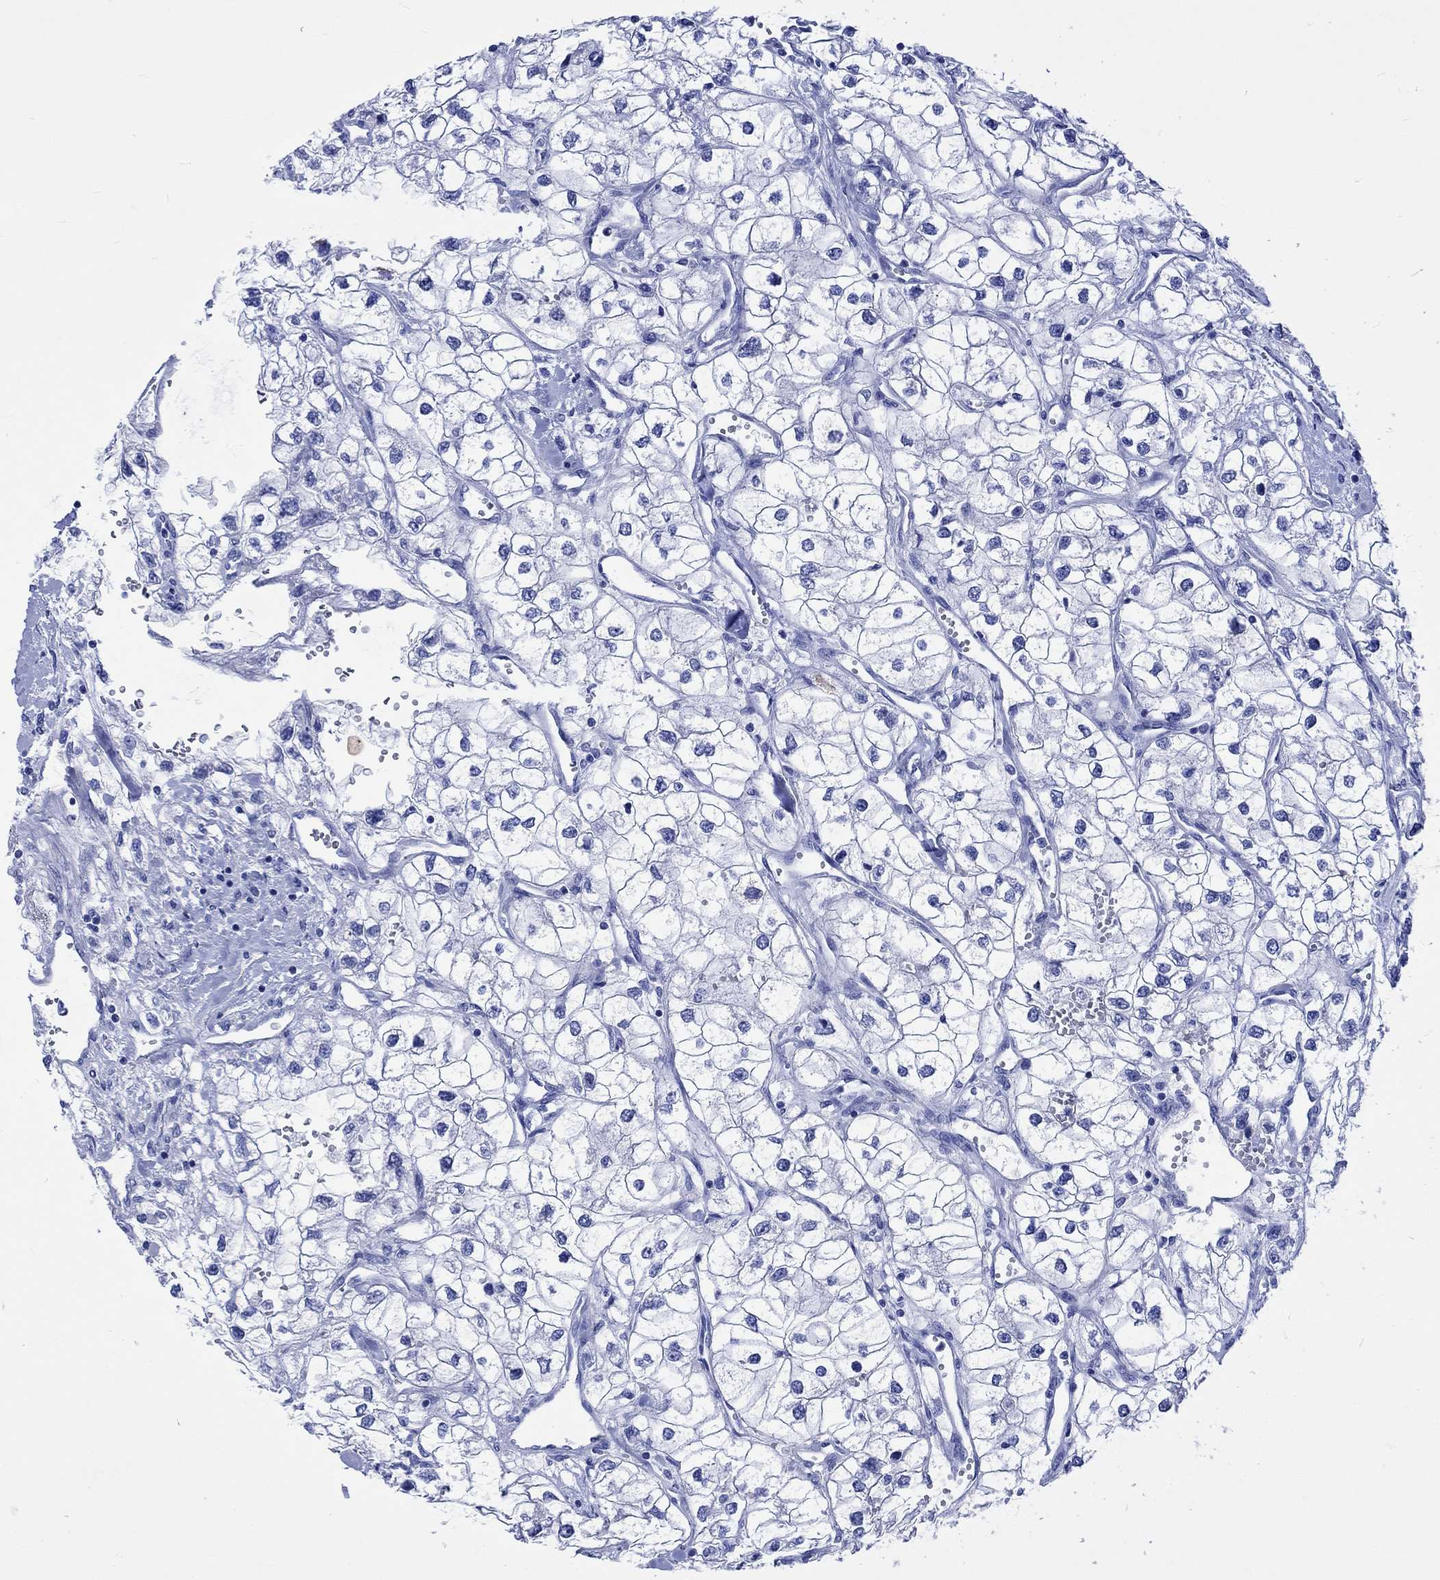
{"staining": {"intensity": "negative", "quantity": "none", "location": "none"}, "tissue": "renal cancer", "cell_type": "Tumor cells", "image_type": "cancer", "snomed": [{"axis": "morphology", "description": "Adenocarcinoma, NOS"}, {"axis": "topography", "description": "Kidney"}], "caption": "This is an immunohistochemistry histopathology image of renal cancer (adenocarcinoma). There is no expression in tumor cells.", "gene": "KLHL33", "patient": {"sex": "male", "age": 59}}